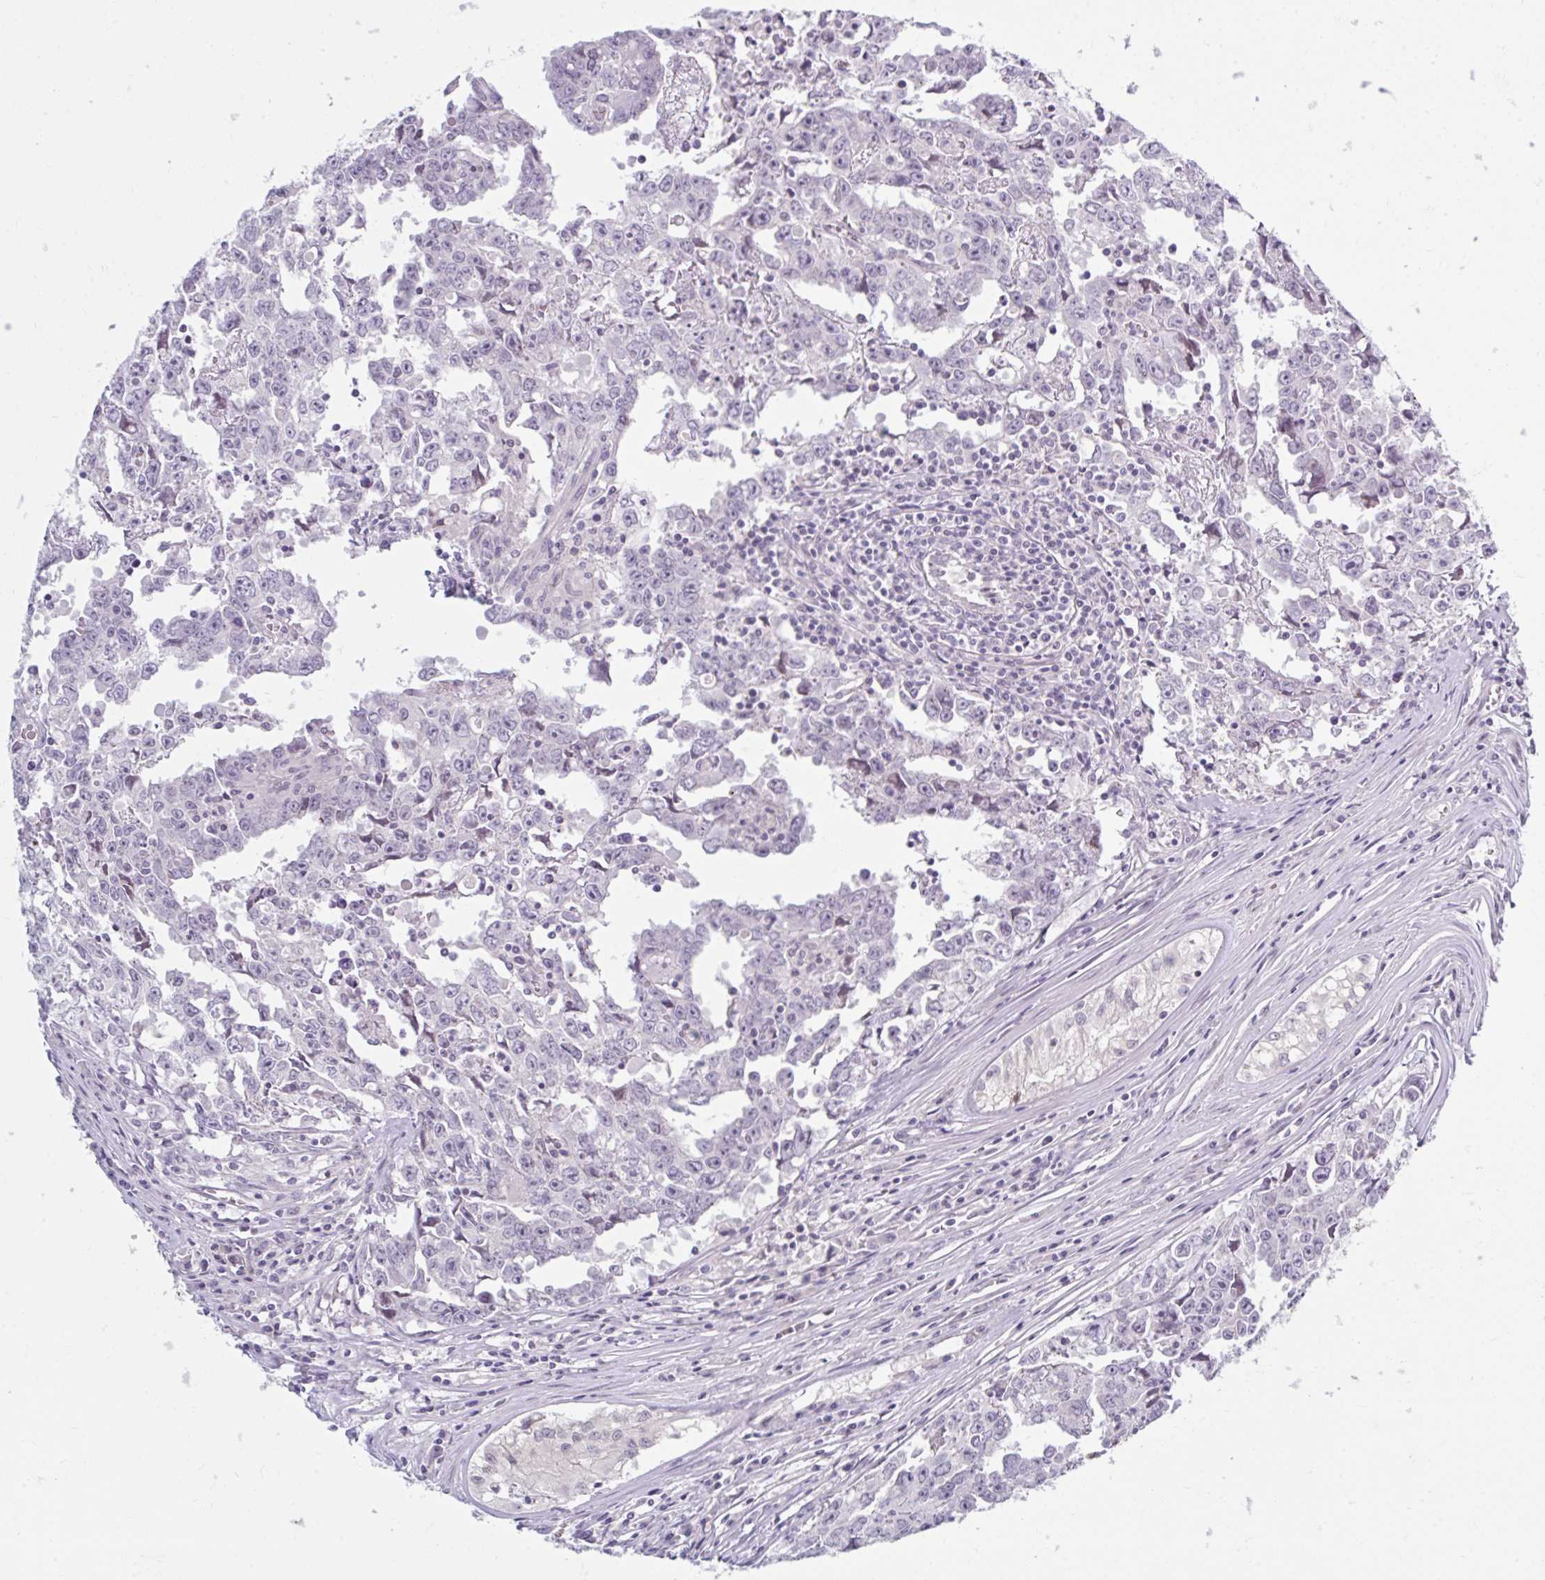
{"staining": {"intensity": "negative", "quantity": "none", "location": "none"}, "tissue": "testis cancer", "cell_type": "Tumor cells", "image_type": "cancer", "snomed": [{"axis": "morphology", "description": "Carcinoma, Embryonal, NOS"}, {"axis": "topography", "description": "Testis"}], "caption": "Histopathology image shows no significant protein positivity in tumor cells of embryonal carcinoma (testis).", "gene": "FAM153A", "patient": {"sex": "male", "age": 22}}